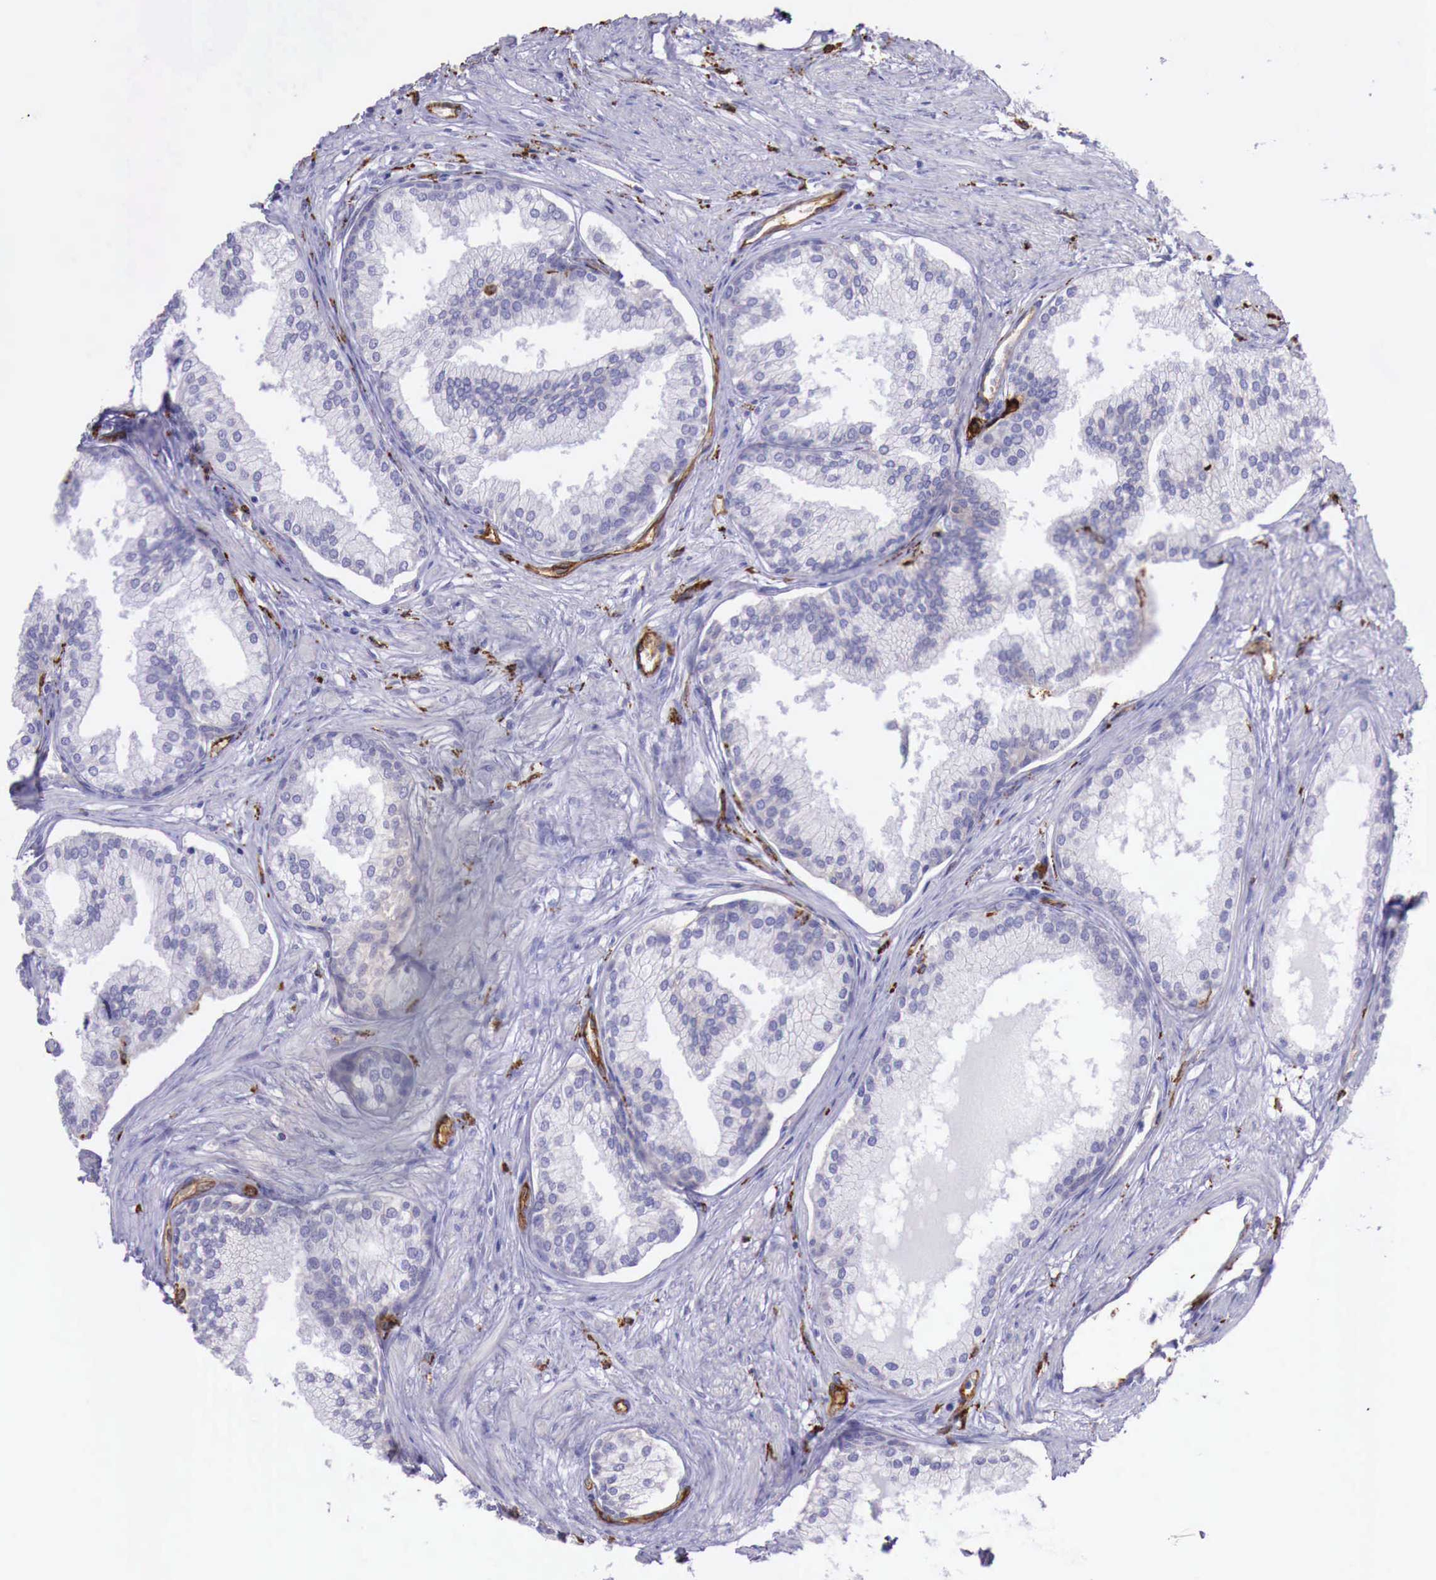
{"staining": {"intensity": "weak", "quantity": "<25%", "location": "cytoplasmic/membranous"}, "tissue": "prostate", "cell_type": "Glandular cells", "image_type": "normal", "snomed": [{"axis": "morphology", "description": "Normal tissue, NOS"}, {"axis": "topography", "description": "Prostate"}], "caption": "Immunohistochemistry (IHC) of normal human prostate reveals no positivity in glandular cells.", "gene": "MSR1", "patient": {"sex": "male", "age": 68}}